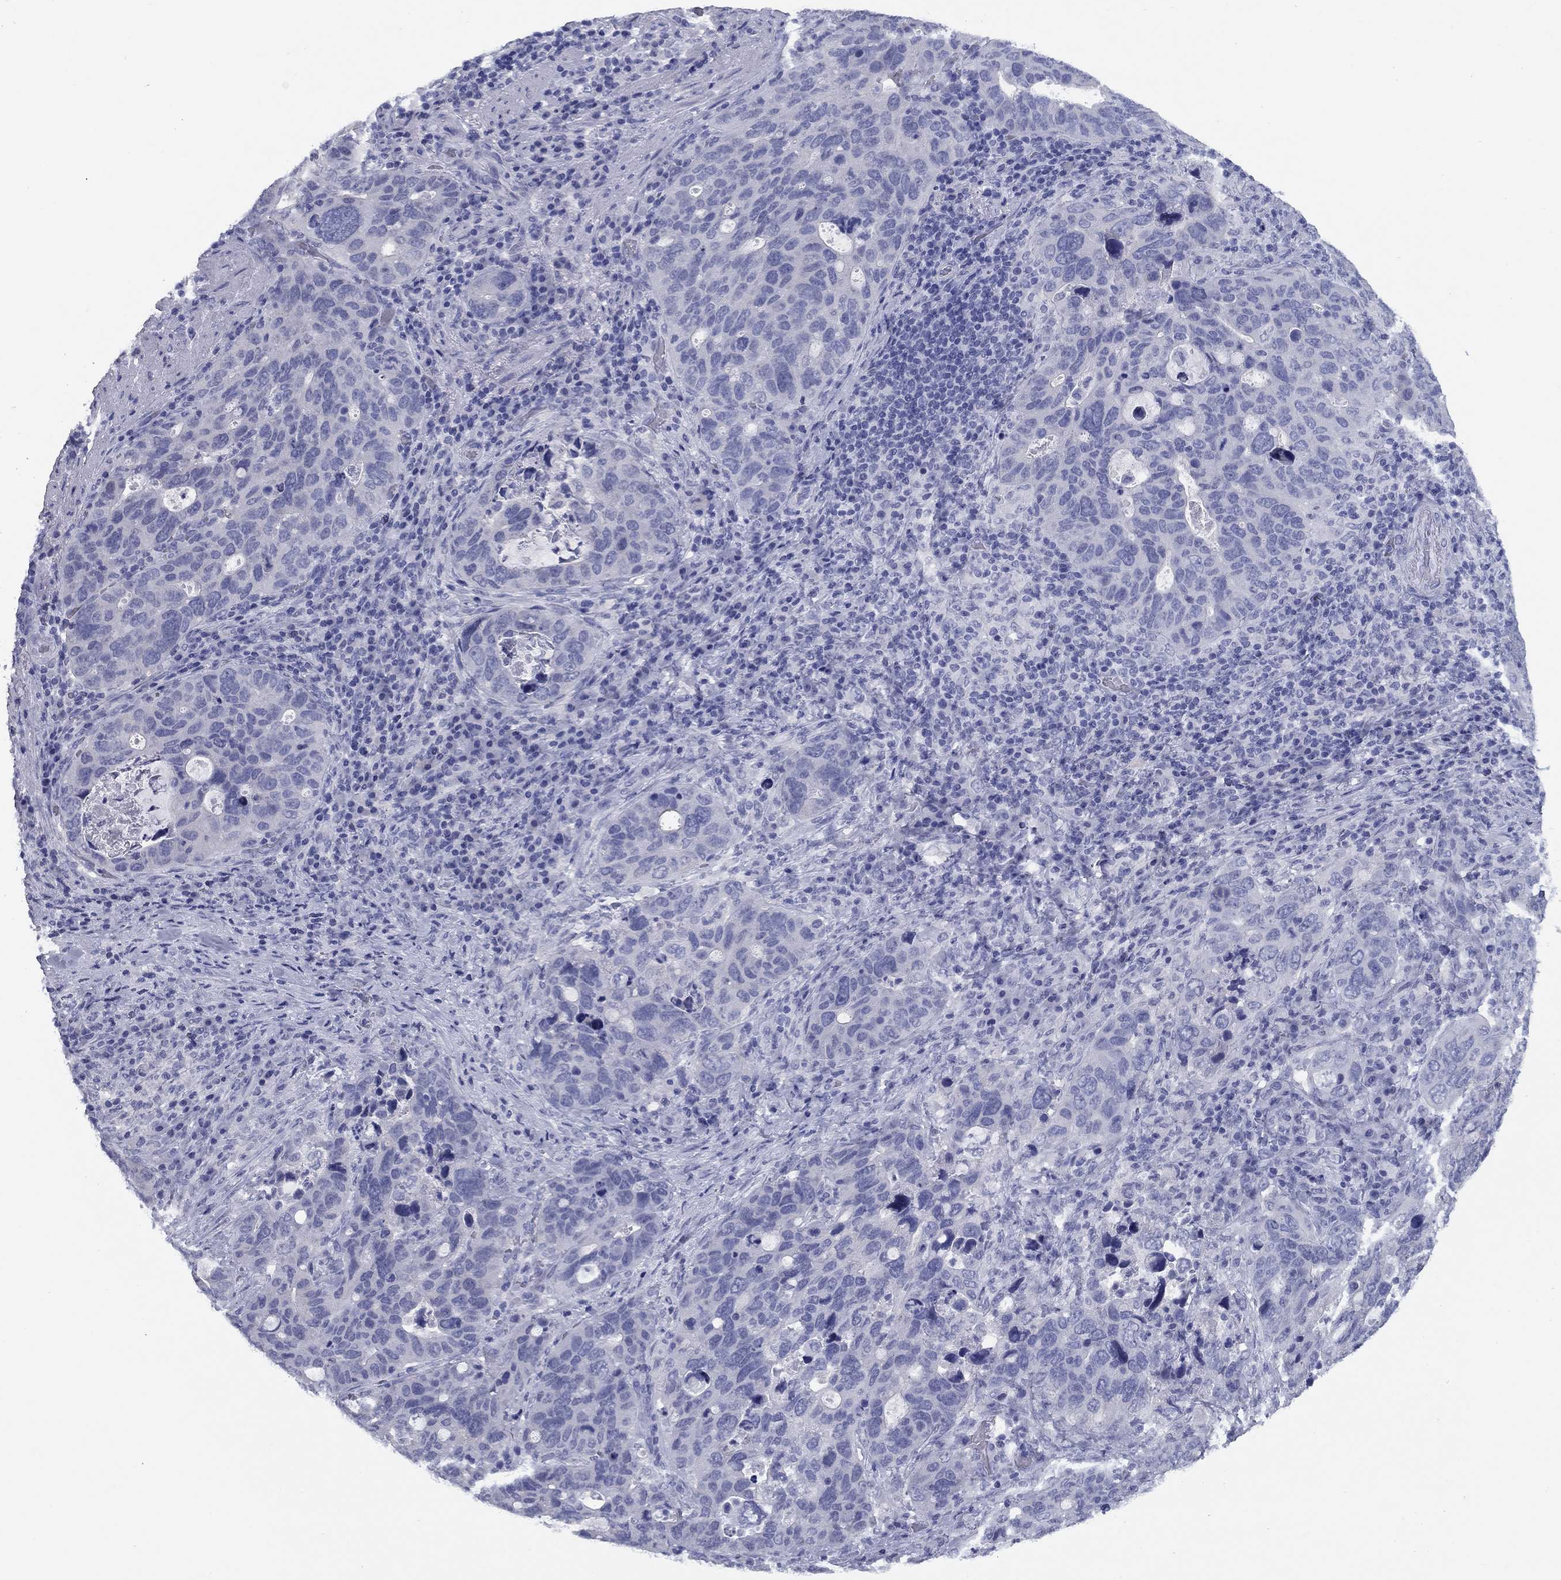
{"staining": {"intensity": "negative", "quantity": "none", "location": "none"}, "tissue": "stomach cancer", "cell_type": "Tumor cells", "image_type": "cancer", "snomed": [{"axis": "morphology", "description": "Adenocarcinoma, NOS"}, {"axis": "topography", "description": "Stomach"}], "caption": "Image shows no significant protein expression in tumor cells of stomach cancer (adenocarcinoma). Nuclei are stained in blue.", "gene": "NPPA", "patient": {"sex": "male", "age": 54}}